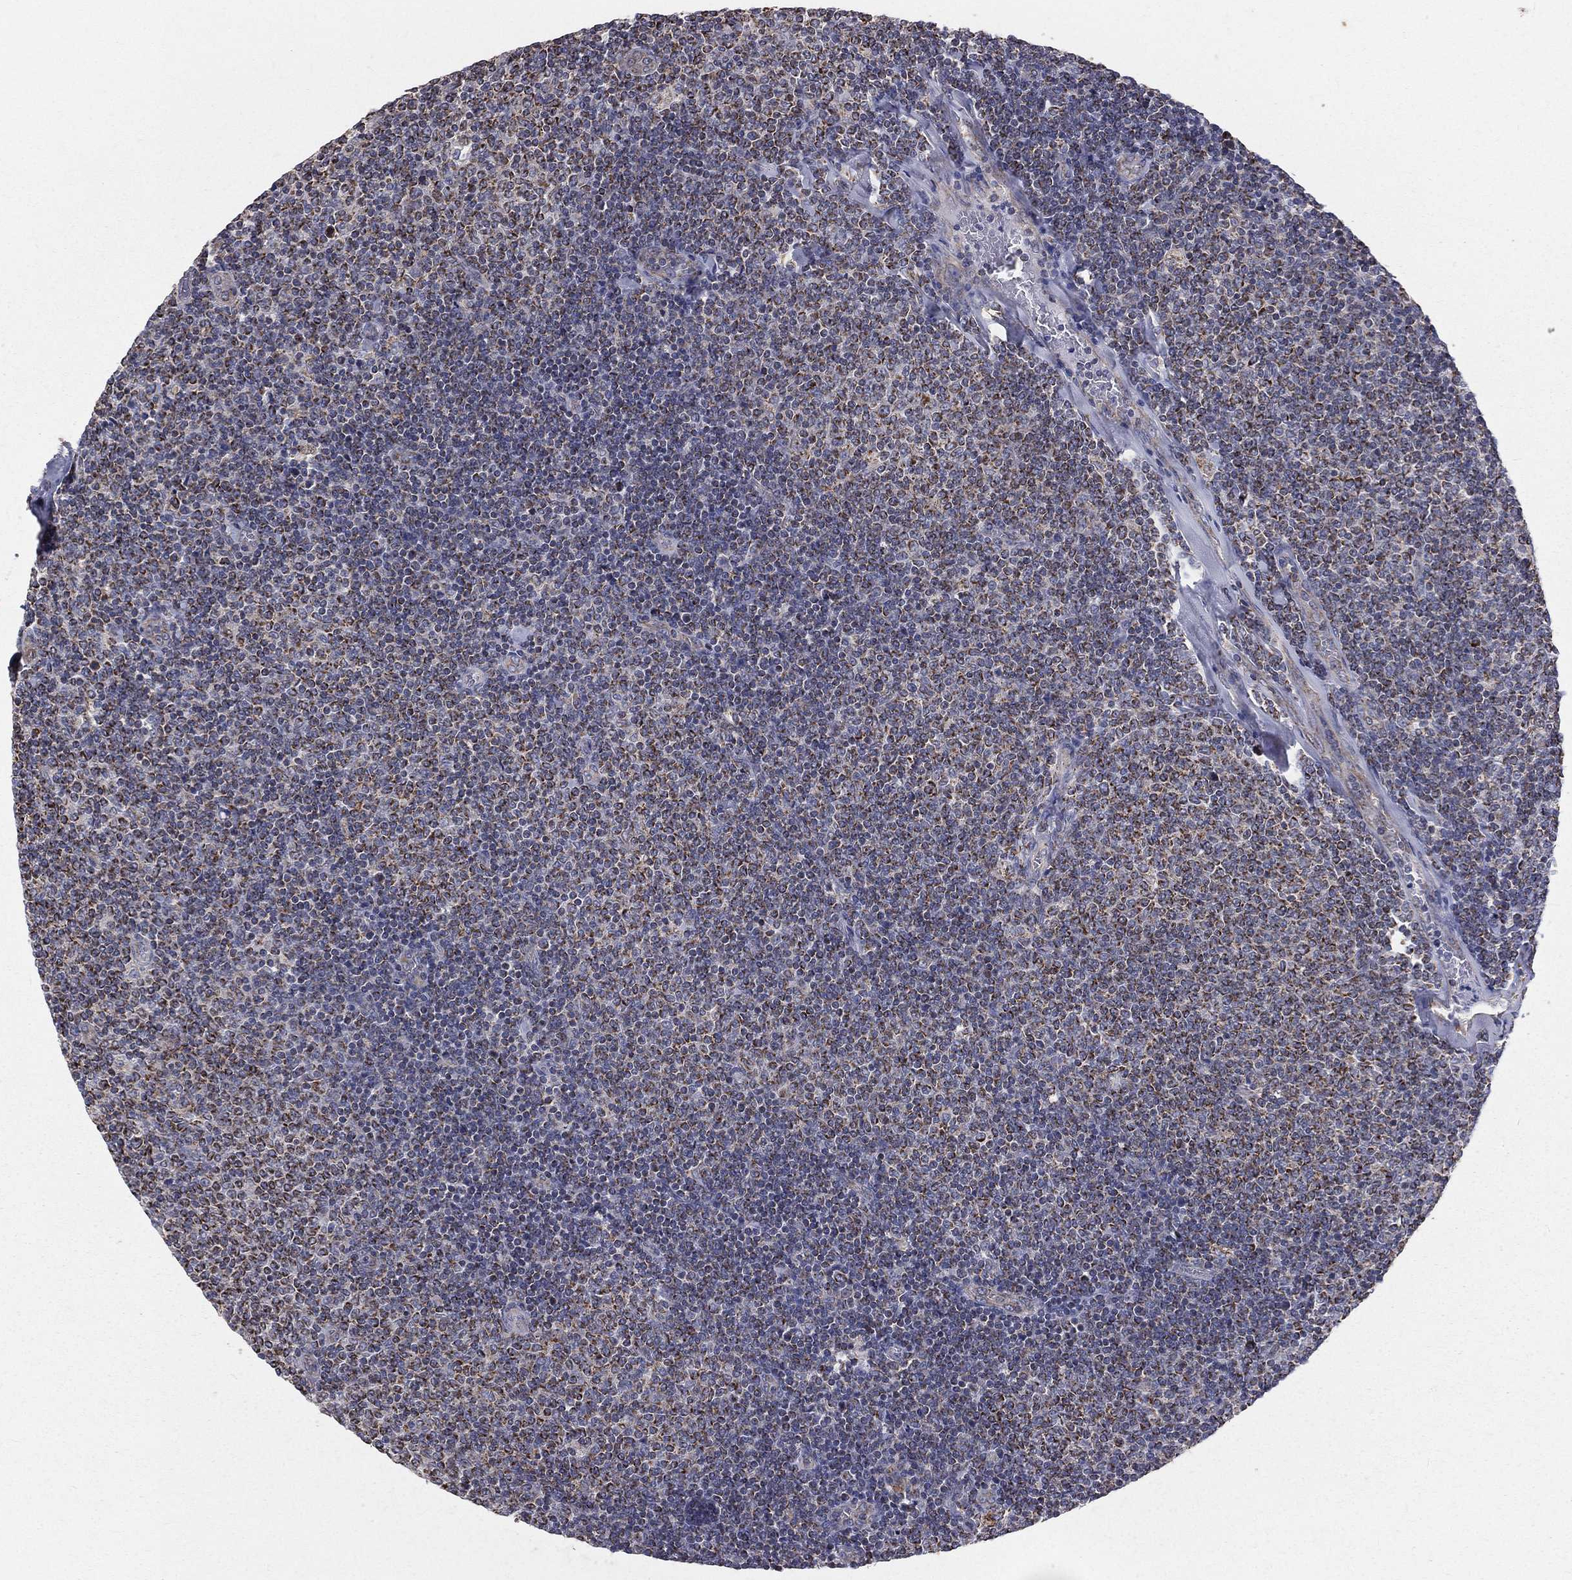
{"staining": {"intensity": "moderate", "quantity": "25%-75%", "location": "cytoplasmic/membranous"}, "tissue": "lymphoma", "cell_type": "Tumor cells", "image_type": "cancer", "snomed": [{"axis": "morphology", "description": "Malignant lymphoma, non-Hodgkin's type, Low grade"}, {"axis": "topography", "description": "Lymph node"}], "caption": "The micrograph shows a brown stain indicating the presence of a protein in the cytoplasmic/membranous of tumor cells in lymphoma. The protein of interest is shown in brown color, while the nuclei are stained blue.", "gene": "HADH", "patient": {"sex": "male", "age": 52}}